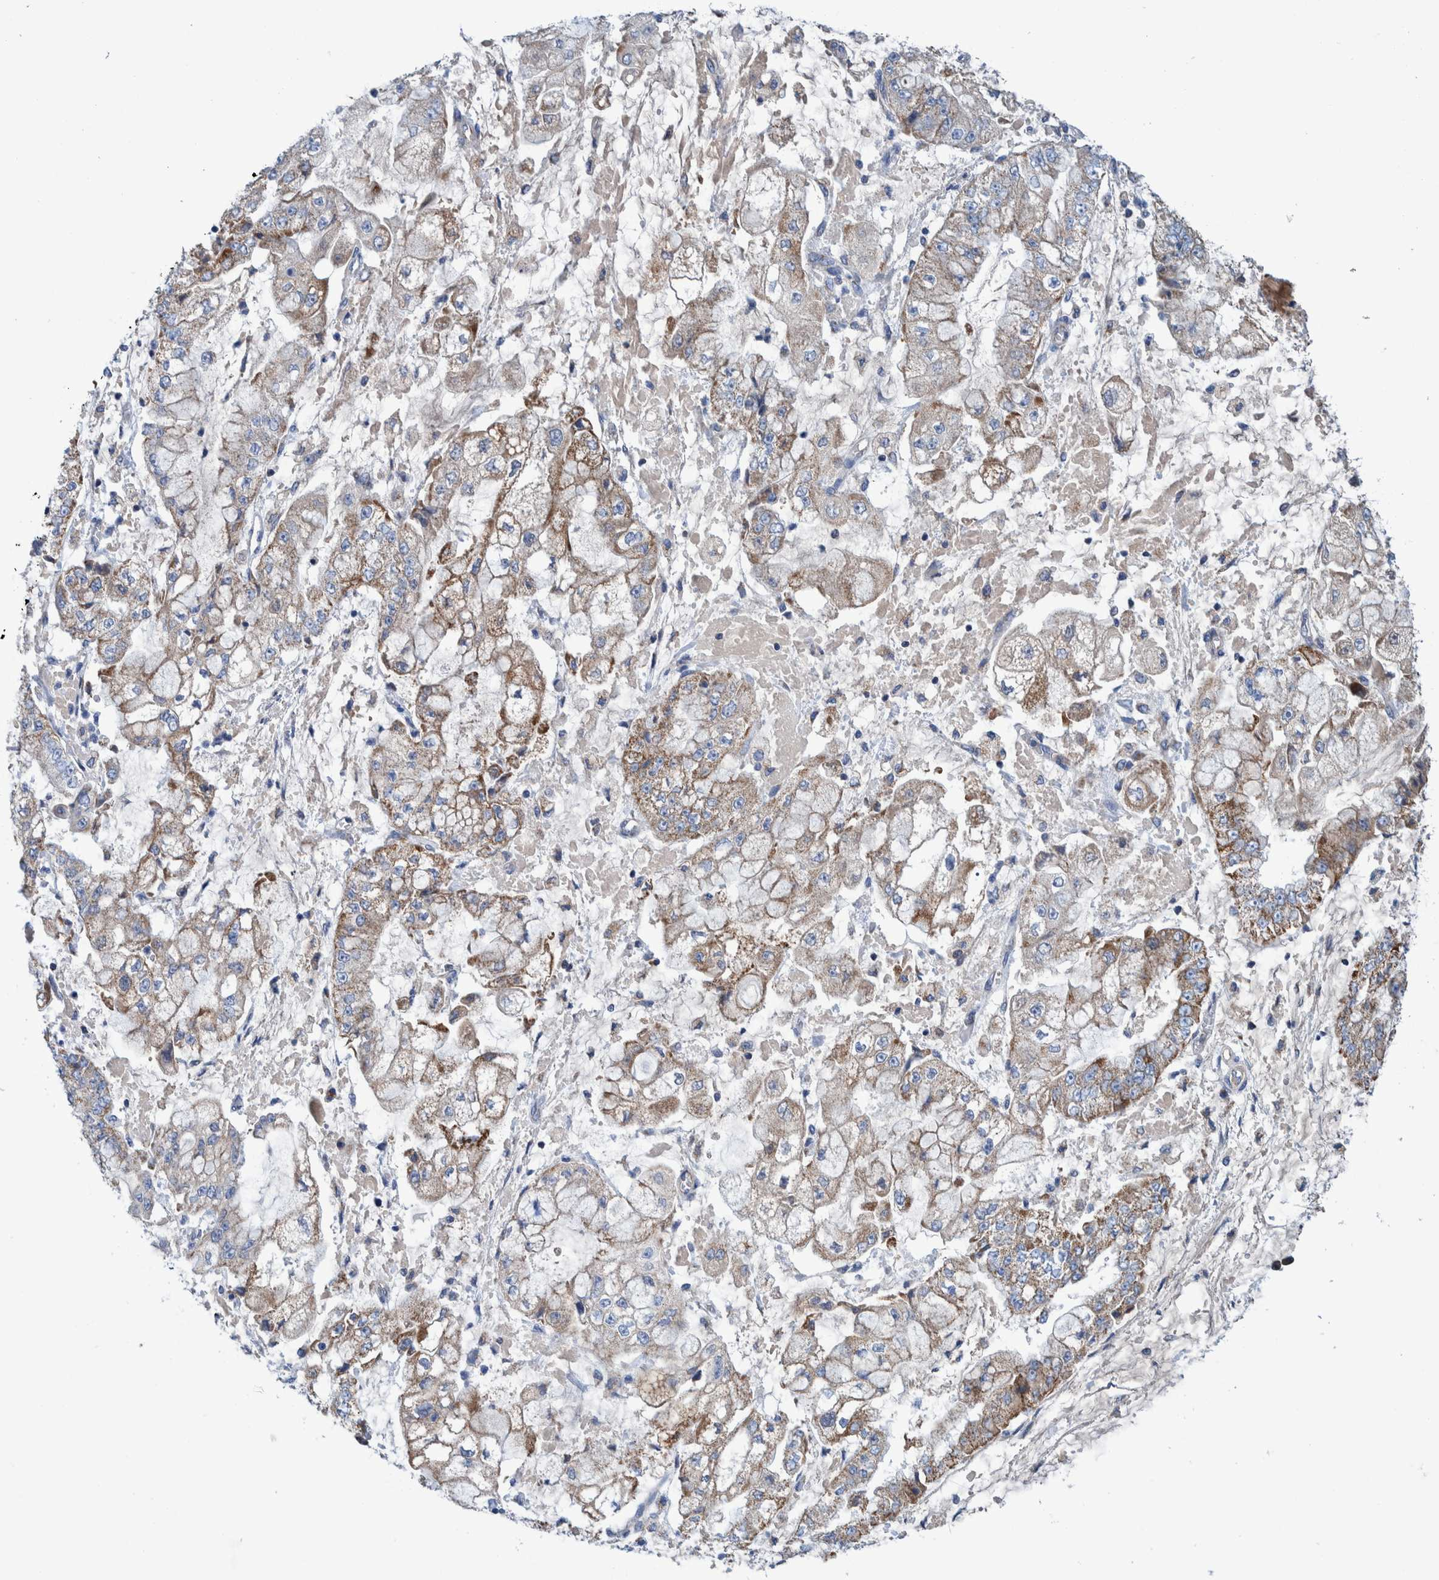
{"staining": {"intensity": "moderate", "quantity": ">75%", "location": "cytoplasmic/membranous"}, "tissue": "stomach cancer", "cell_type": "Tumor cells", "image_type": "cancer", "snomed": [{"axis": "morphology", "description": "Adenocarcinoma, NOS"}, {"axis": "topography", "description": "Stomach"}], "caption": "Immunohistochemistry (DAB) staining of stomach adenocarcinoma displays moderate cytoplasmic/membranous protein staining in approximately >75% of tumor cells.", "gene": "DECR1", "patient": {"sex": "male", "age": 76}}